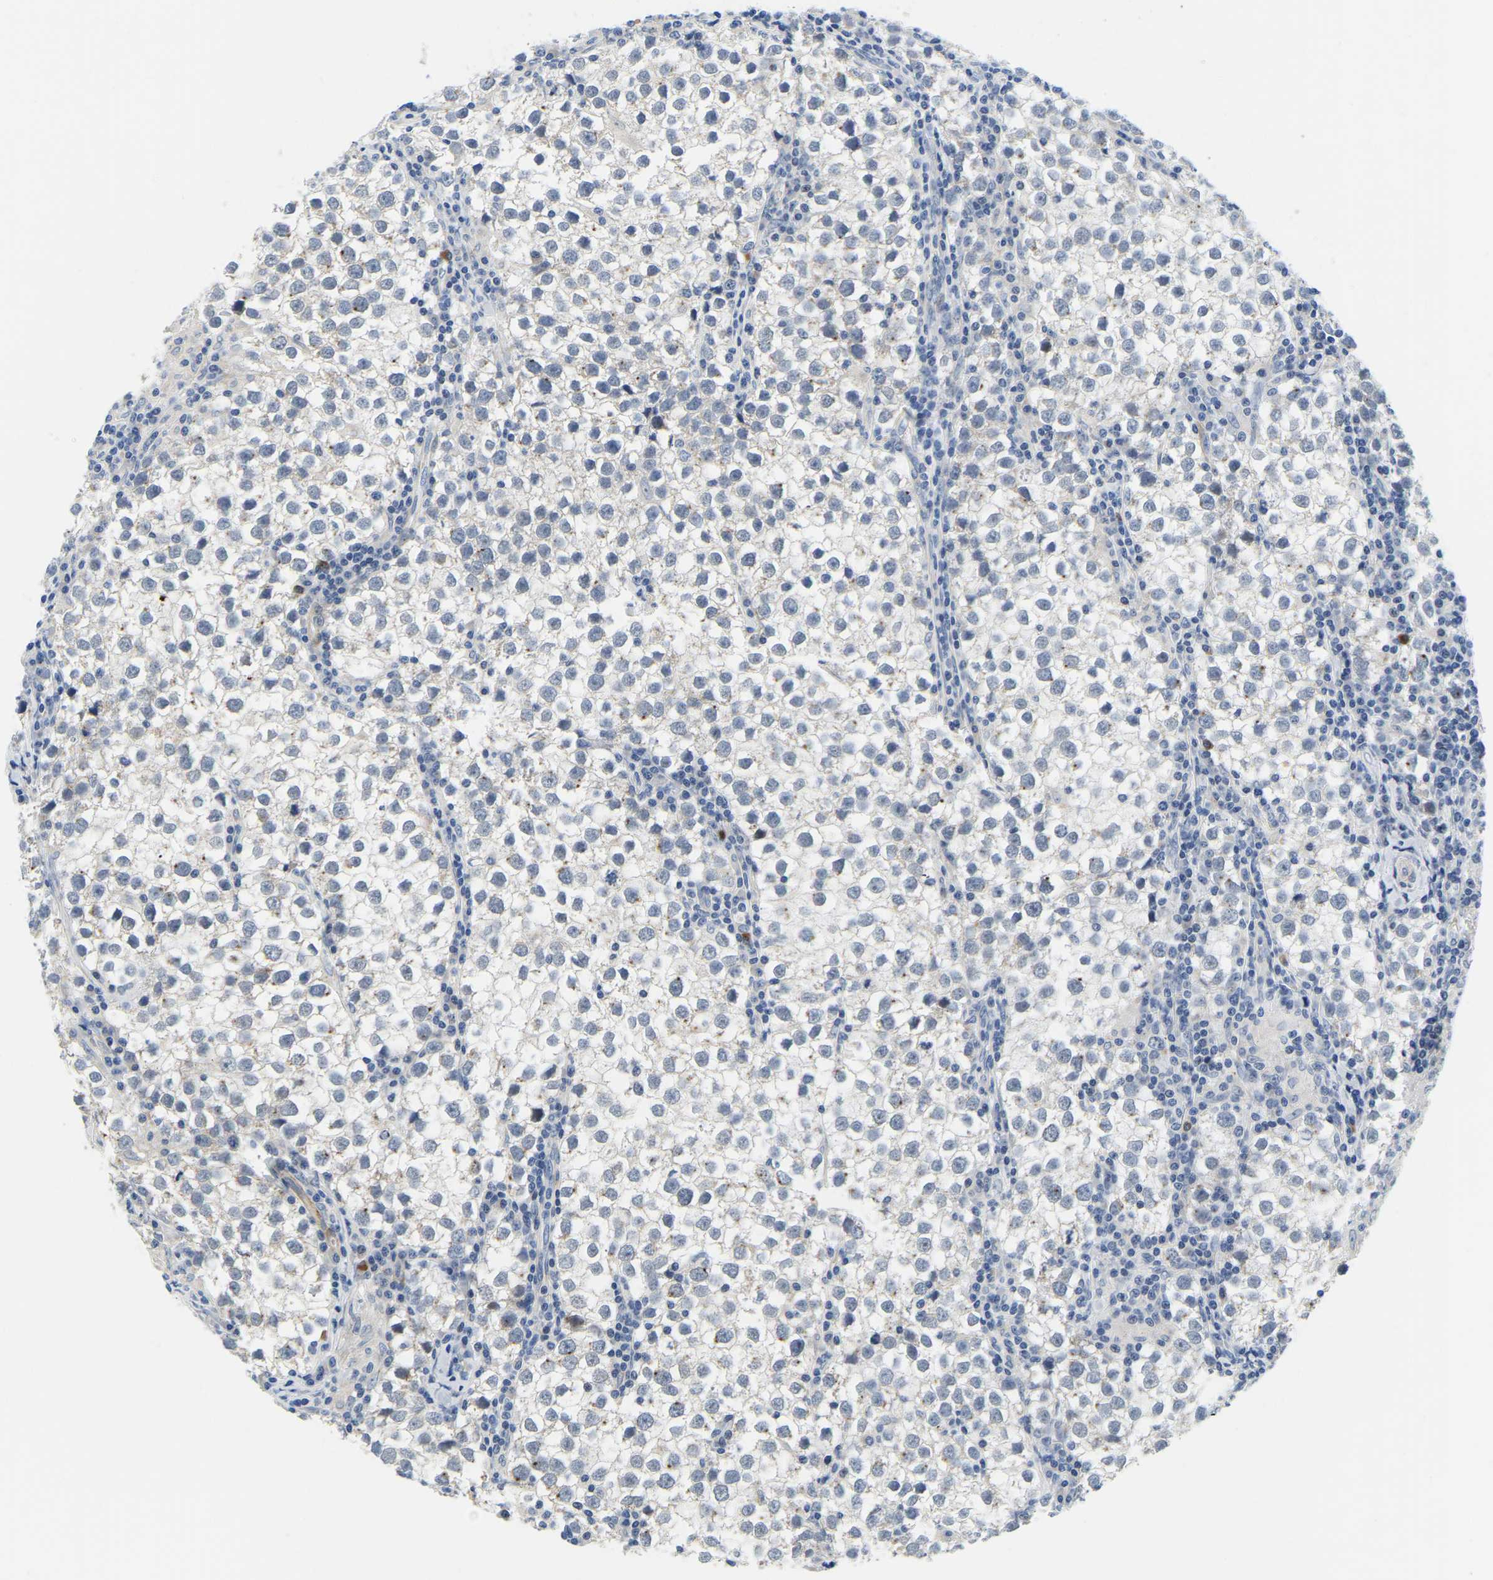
{"staining": {"intensity": "negative", "quantity": "none", "location": "none"}, "tissue": "testis cancer", "cell_type": "Tumor cells", "image_type": "cancer", "snomed": [{"axis": "morphology", "description": "Seminoma, NOS"}, {"axis": "morphology", "description": "Carcinoma, Embryonal, NOS"}, {"axis": "topography", "description": "Testis"}], "caption": "Immunohistochemistry (IHC) micrograph of human testis seminoma stained for a protein (brown), which exhibits no expression in tumor cells.", "gene": "LIAS", "patient": {"sex": "male", "age": 36}}